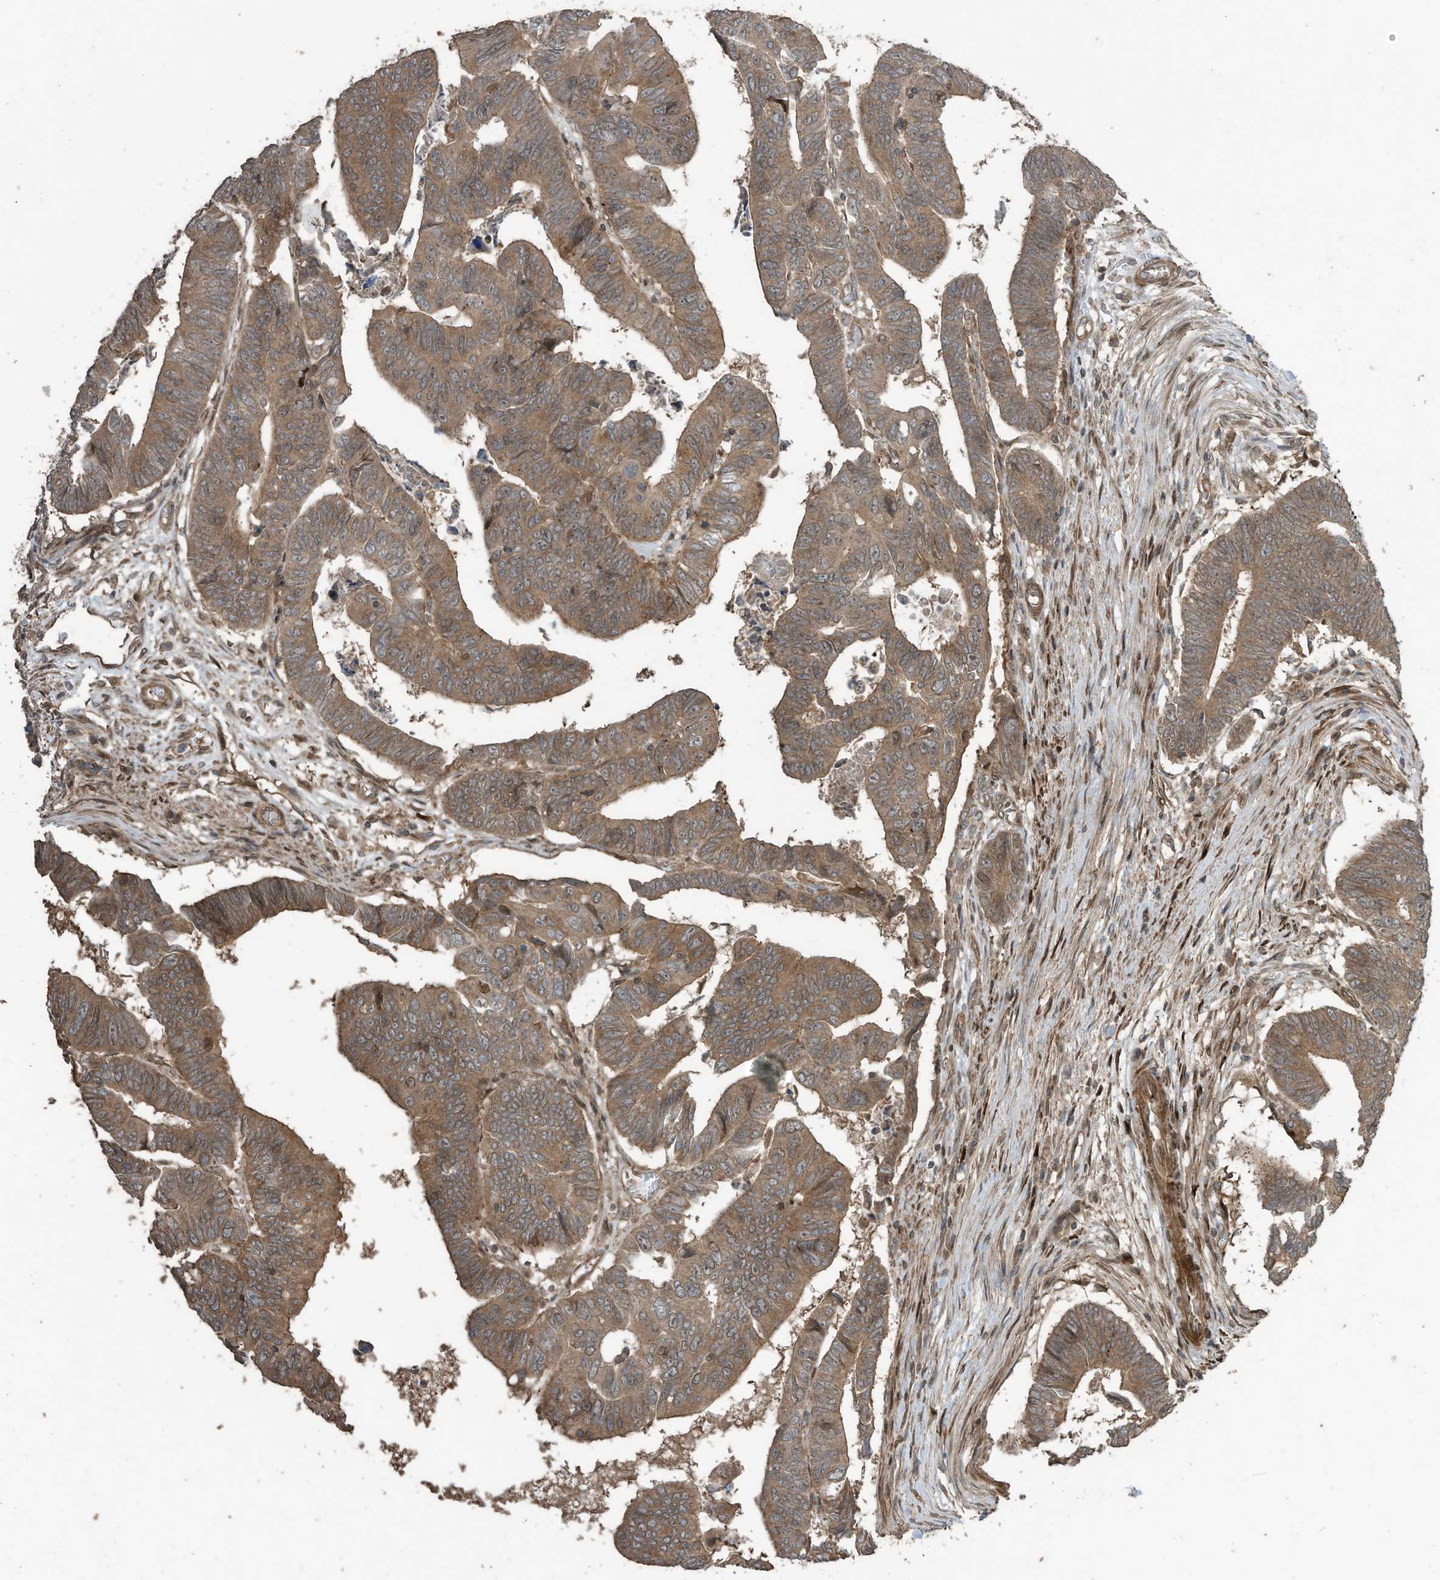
{"staining": {"intensity": "moderate", "quantity": ">75%", "location": "cytoplasmic/membranous"}, "tissue": "colorectal cancer", "cell_type": "Tumor cells", "image_type": "cancer", "snomed": [{"axis": "morphology", "description": "Adenocarcinoma, NOS"}, {"axis": "topography", "description": "Rectum"}], "caption": "A histopathology image of colorectal cancer (adenocarcinoma) stained for a protein shows moderate cytoplasmic/membranous brown staining in tumor cells.", "gene": "ZNF653", "patient": {"sex": "female", "age": 65}}